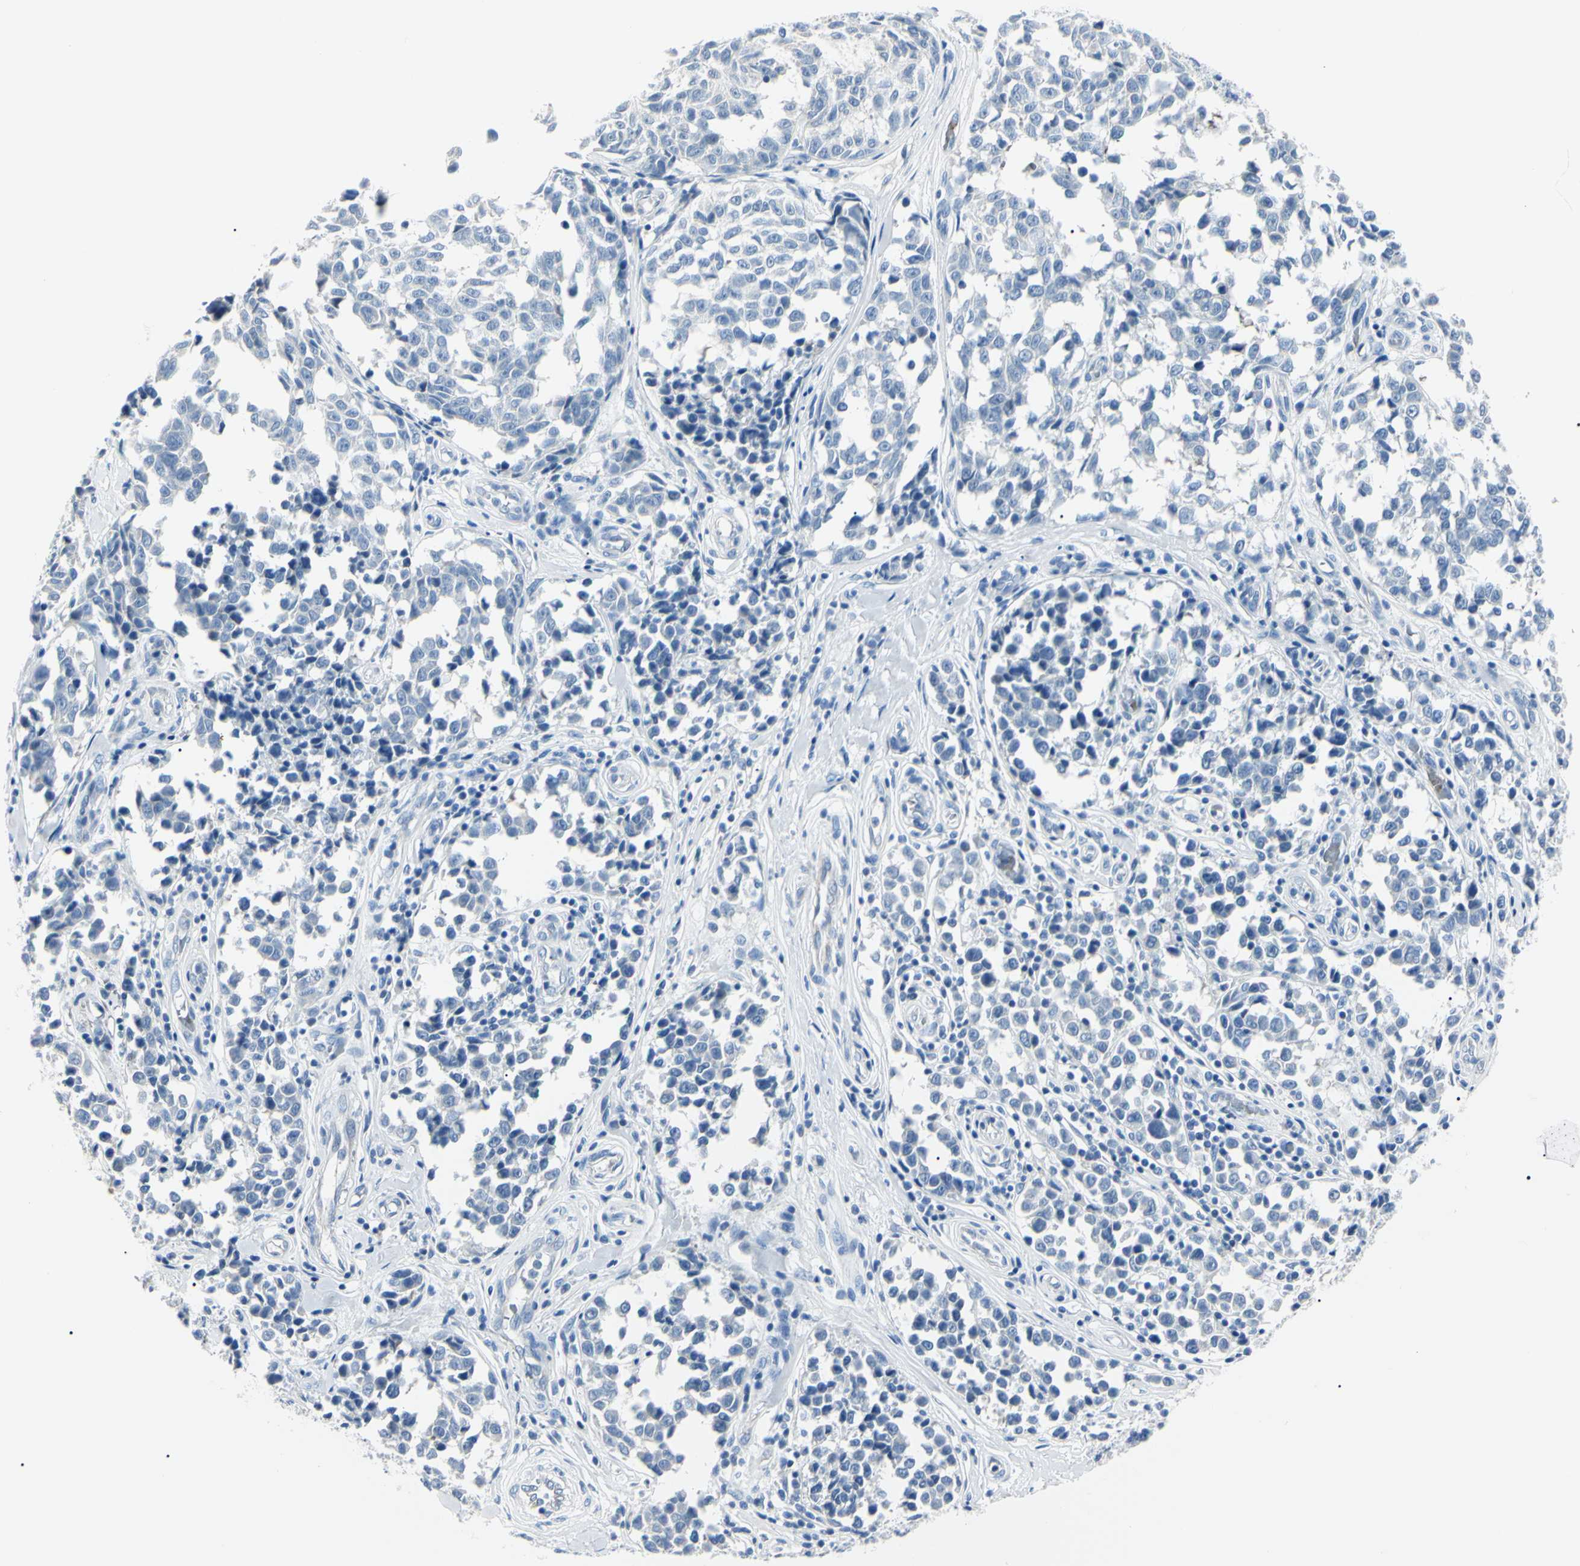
{"staining": {"intensity": "negative", "quantity": "none", "location": "none"}, "tissue": "melanoma", "cell_type": "Tumor cells", "image_type": "cancer", "snomed": [{"axis": "morphology", "description": "Malignant melanoma, NOS"}, {"axis": "topography", "description": "Skin"}], "caption": "High power microscopy micrograph of an IHC histopathology image of malignant melanoma, revealing no significant staining in tumor cells.", "gene": "CA2", "patient": {"sex": "female", "age": 64}}